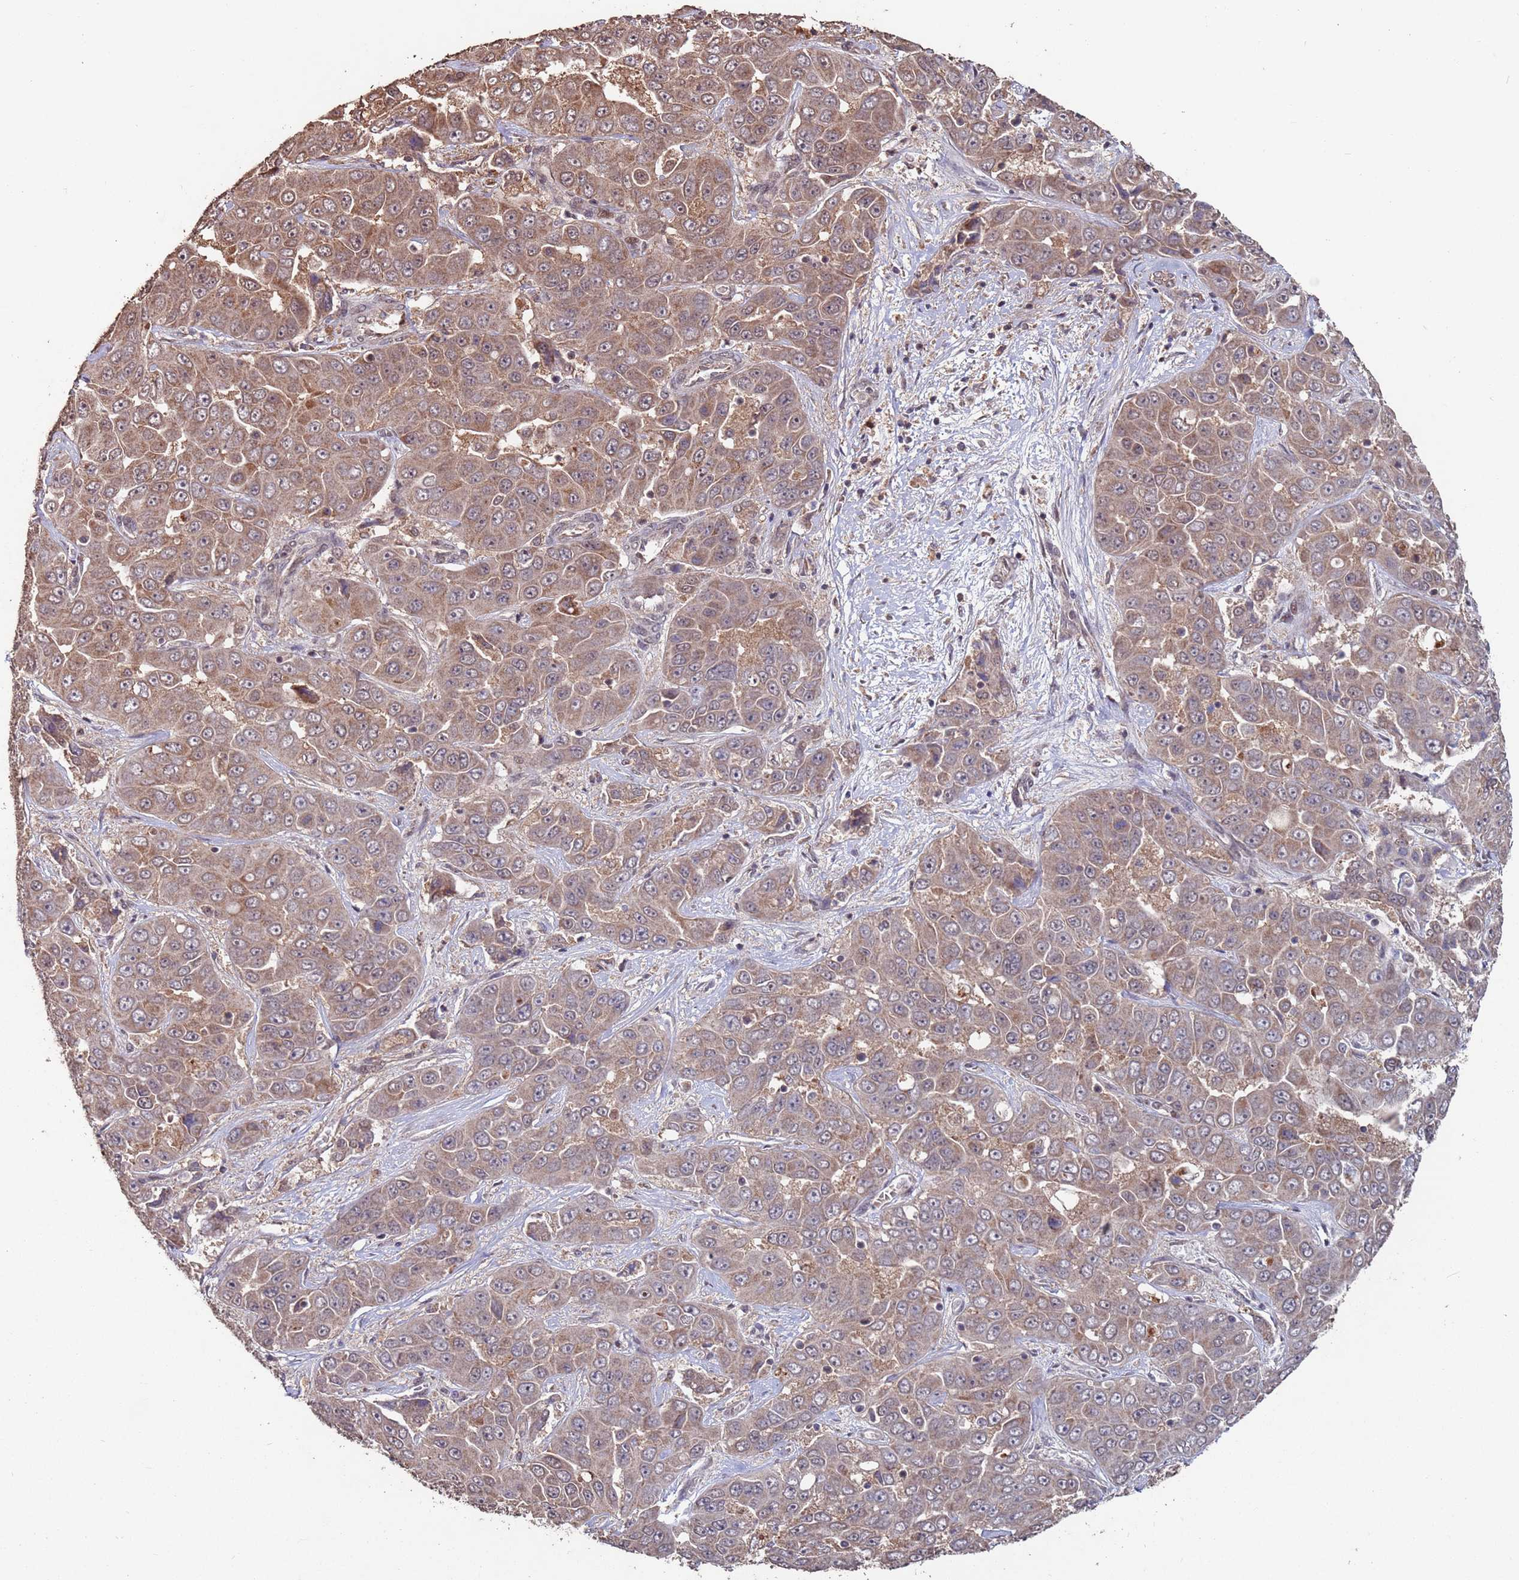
{"staining": {"intensity": "moderate", "quantity": "25%-75%", "location": "cytoplasmic/membranous"}, "tissue": "liver cancer", "cell_type": "Tumor cells", "image_type": "cancer", "snomed": [{"axis": "morphology", "description": "Cholangiocarcinoma"}, {"axis": "topography", "description": "Liver"}], "caption": "This micrograph demonstrates IHC staining of cholangiocarcinoma (liver), with medium moderate cytoplasmic/membranous staining in approximately 25%-75% of tumor cells.", "gene": "PRR7", "patient": {"sex": "female", "age": 52}}